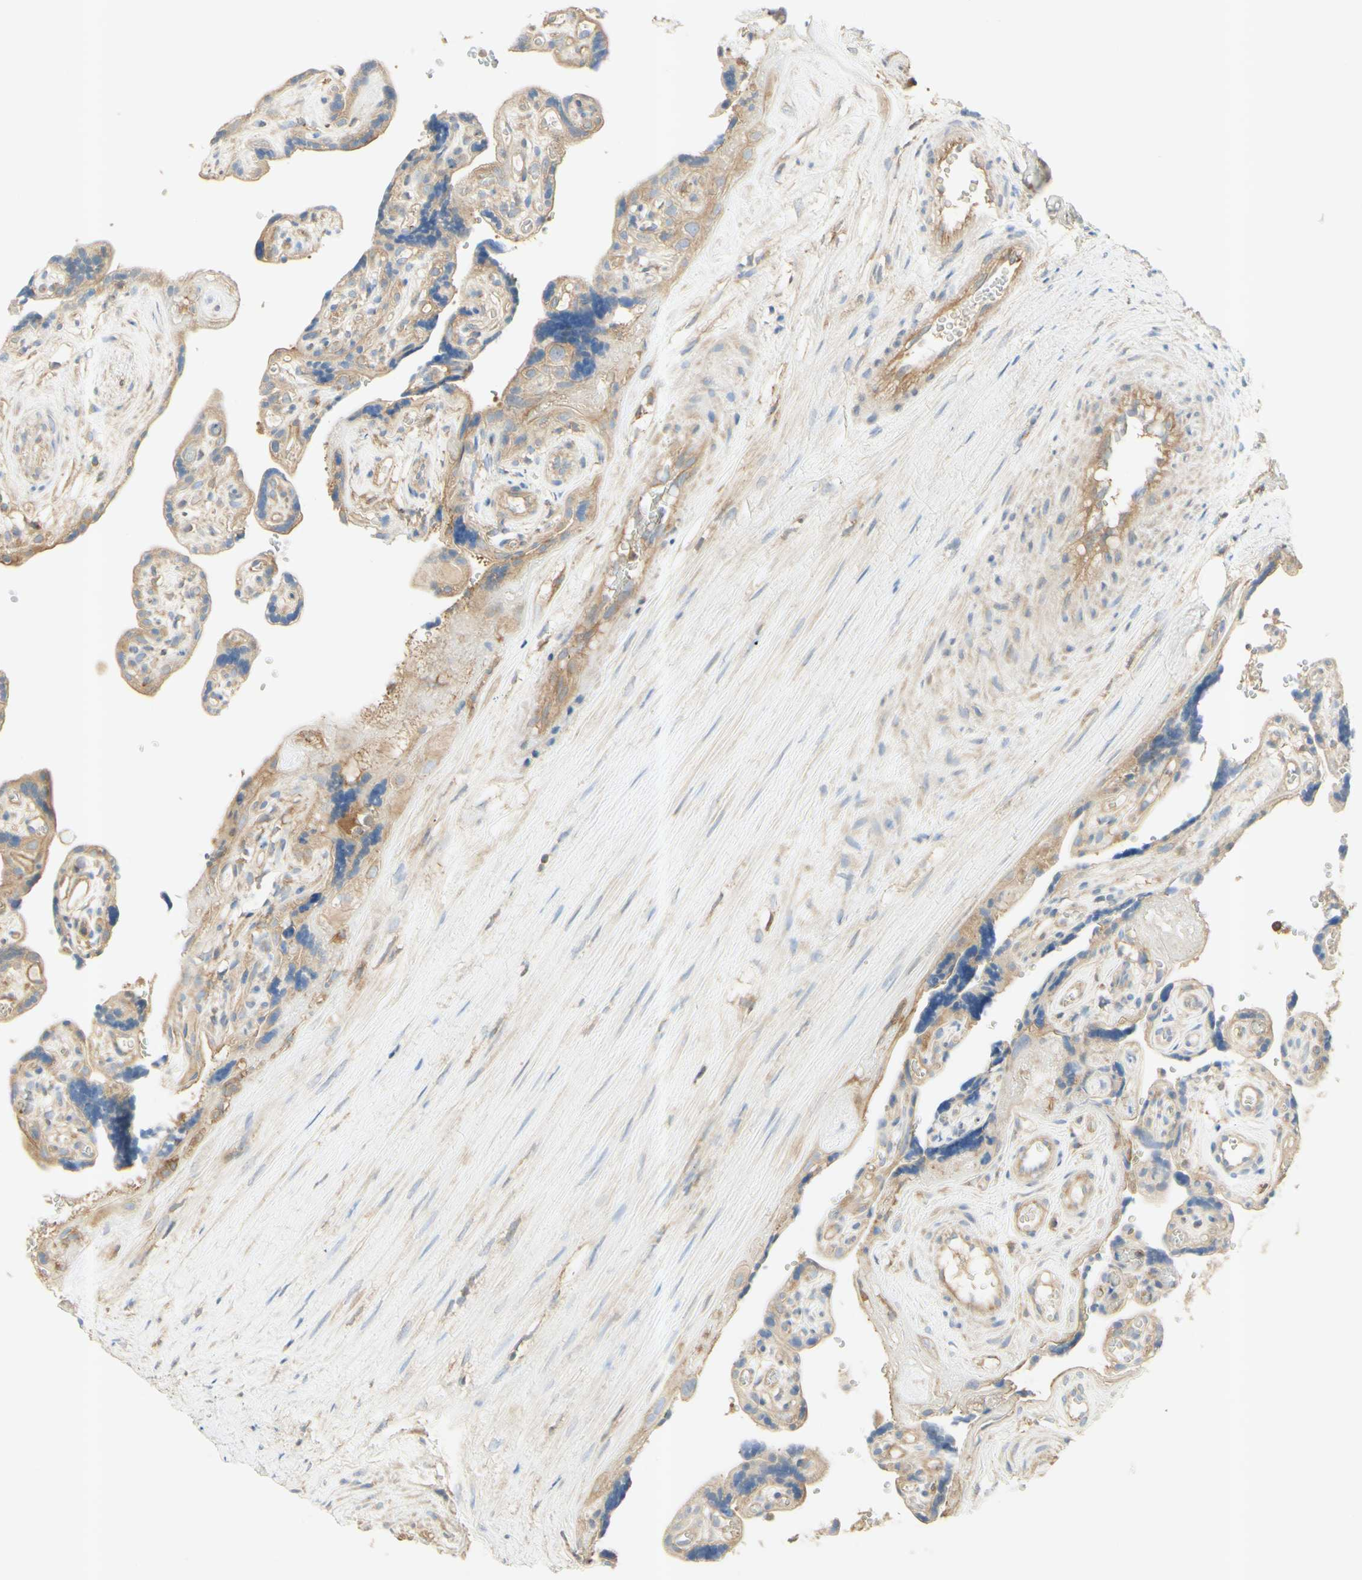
{"staining": {"intensity": "moderate", "quantity": ">75%", "location": "cytoplasmic/membranous"}, "tissue": "placenta", "cell_type": "Decidual cells", "image_type": "normal", "snomed": [{"axis": "morphology", "description": "Normal tissue, NOS"}, {"axis": "topography", "description": "Placenta"}], "caption": "Immunohistochemistry (IHC) of benign human placenta displays medium levels of moderate cytoplasmic/membranous staining in approximately >75% of decidual cells. The staining is performed using DAB (3,3'-diaminobenzidine) brown chromogen to label protein expression. The nuclei are counter-stained blue using hematoxylin.", "gene": "IKBKG", "patient": {"sex": "female", "age": 30}}